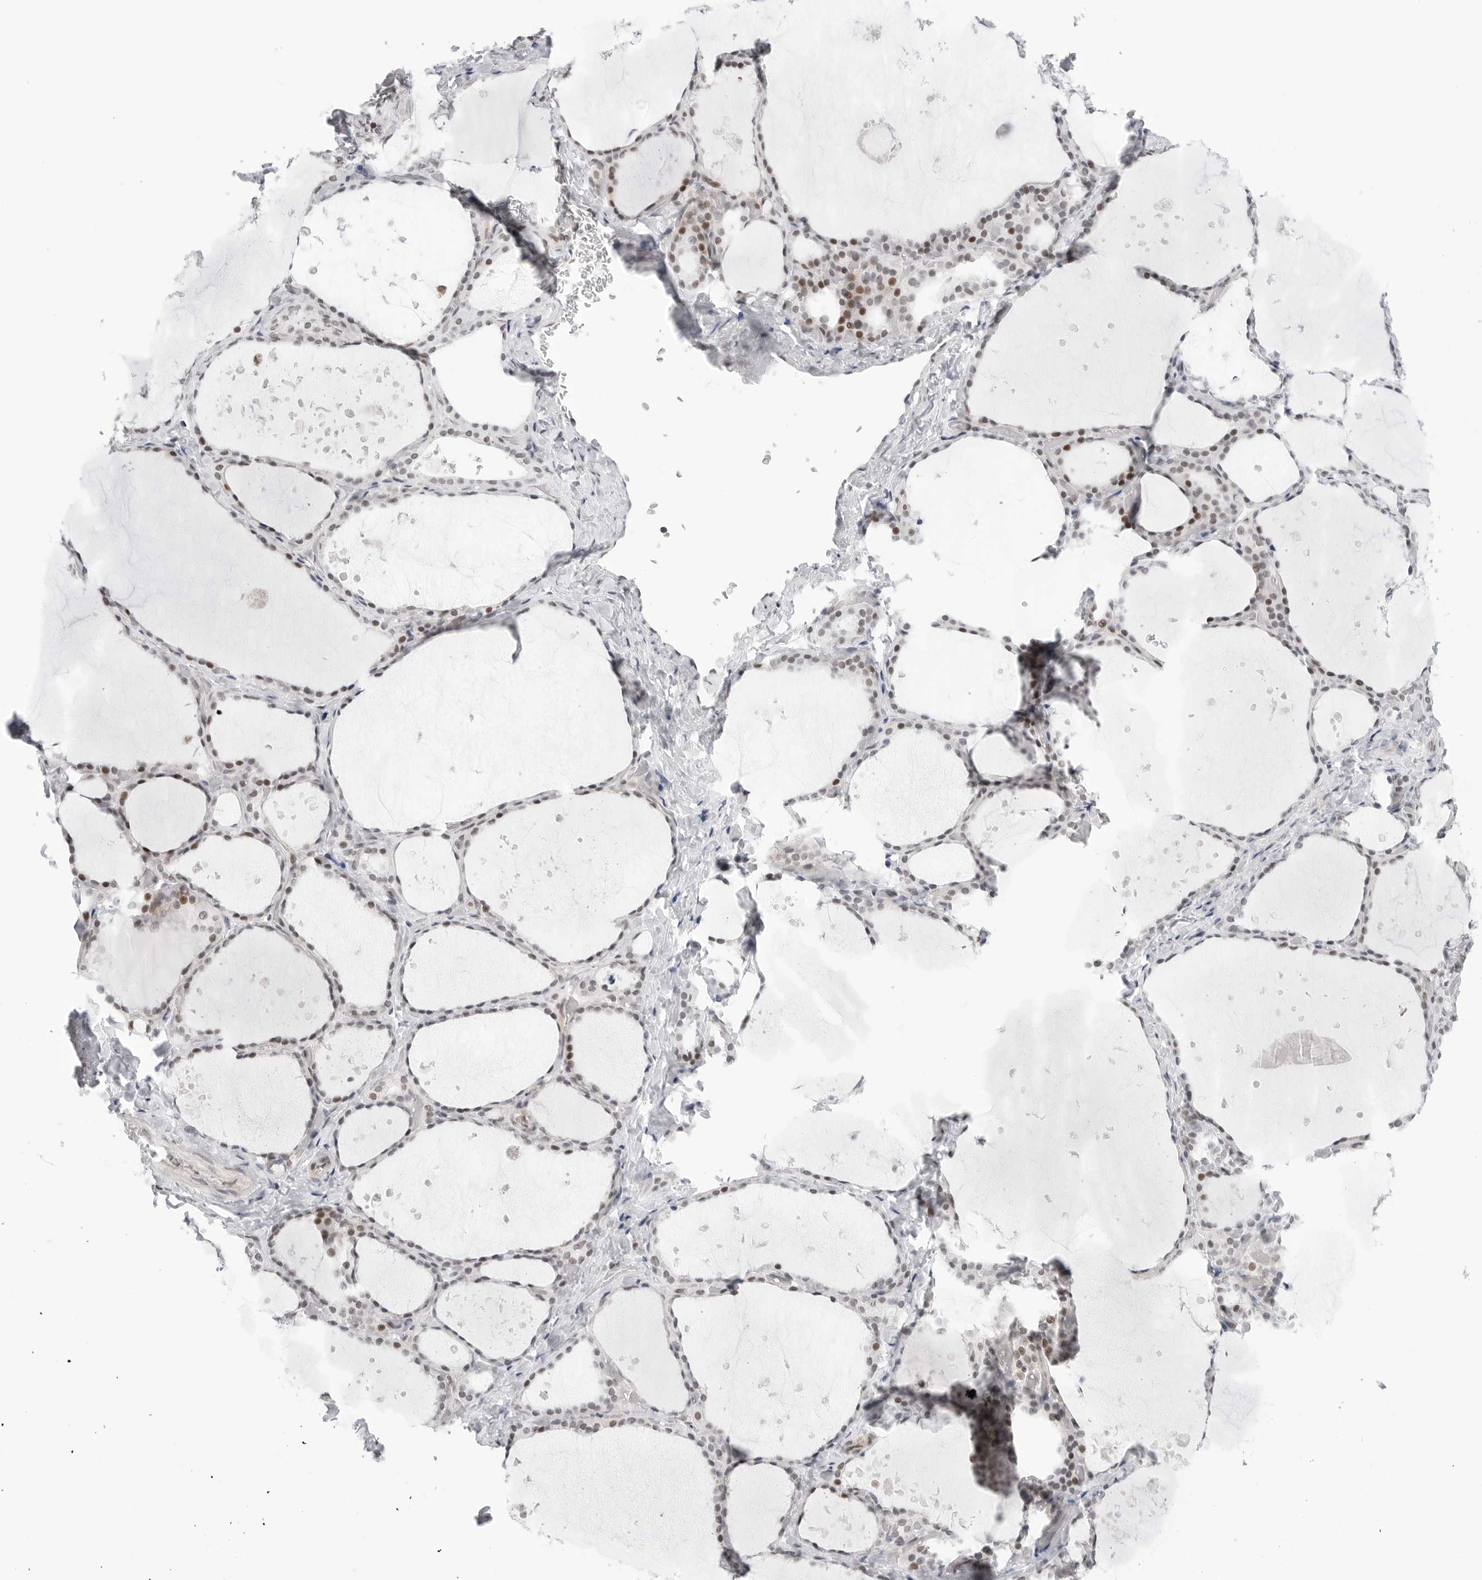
{"staining": {"intensity": "moderate", "quantity": "25%-75%", "location": "nuclear"}, "tissue": "thyroid gland", "cell_type": "Glandular cells", "image_type": "normal", "snomed": [{"axis": "morphology", "description": "Normal tissue, NOS"}, {"axis": "topography", "description": "Thyroid gland"}], "caption": "This micrograph displays benign thyroid gland stained with immunohistochemistry to label a protein in brown. The nuclear of glandular cells show moderate positivity for the protein. Nuclei are counter-stained blue.", "gene": "C1orf162", "patient": {"sex": "female", "age": 44}}